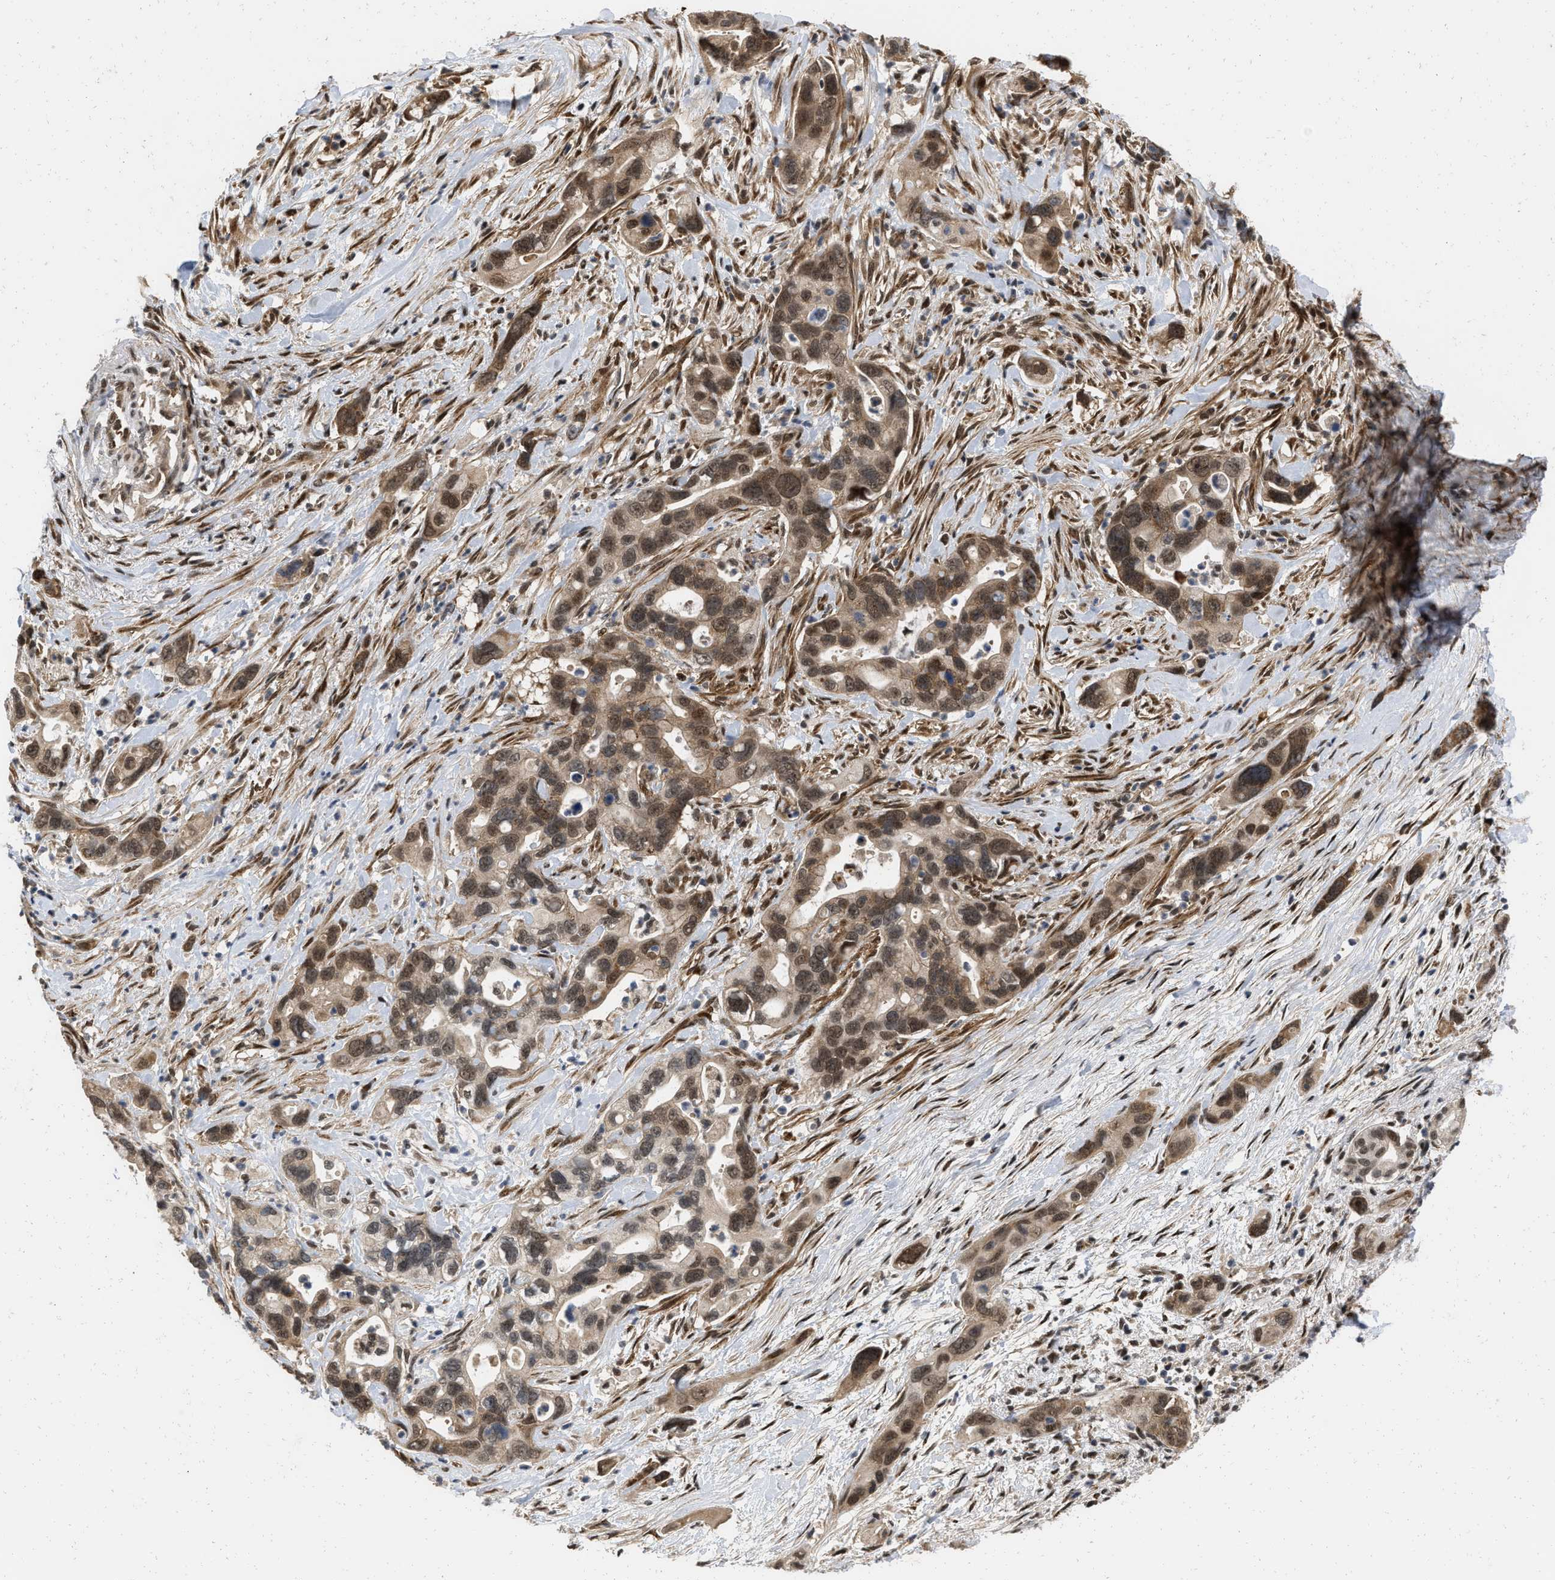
{"staining": {"intensity": "moderate", "quantity": ">75%", "location": "cytoplasmic/membranous,nuclear"}, "tissue": "pancreatic cancer", "cell_type": "Tumor cells", "image_type": "cancer", "snomed": [{"axis": "morphology", "description": "Adenocarcinoma, NOS"}, {"axis": "topography", "description": "Pancreas"}], "caption": "Immunohistochemical staining of pancreatic cancer (adenocarcinoma) demonstrates medium levels of moderate cytoplasmic/membranous and nuclear expression in about >75% of tumor cells.", "gene": "ANKRD11", "patient": {"sex": "female", "age": 70}}